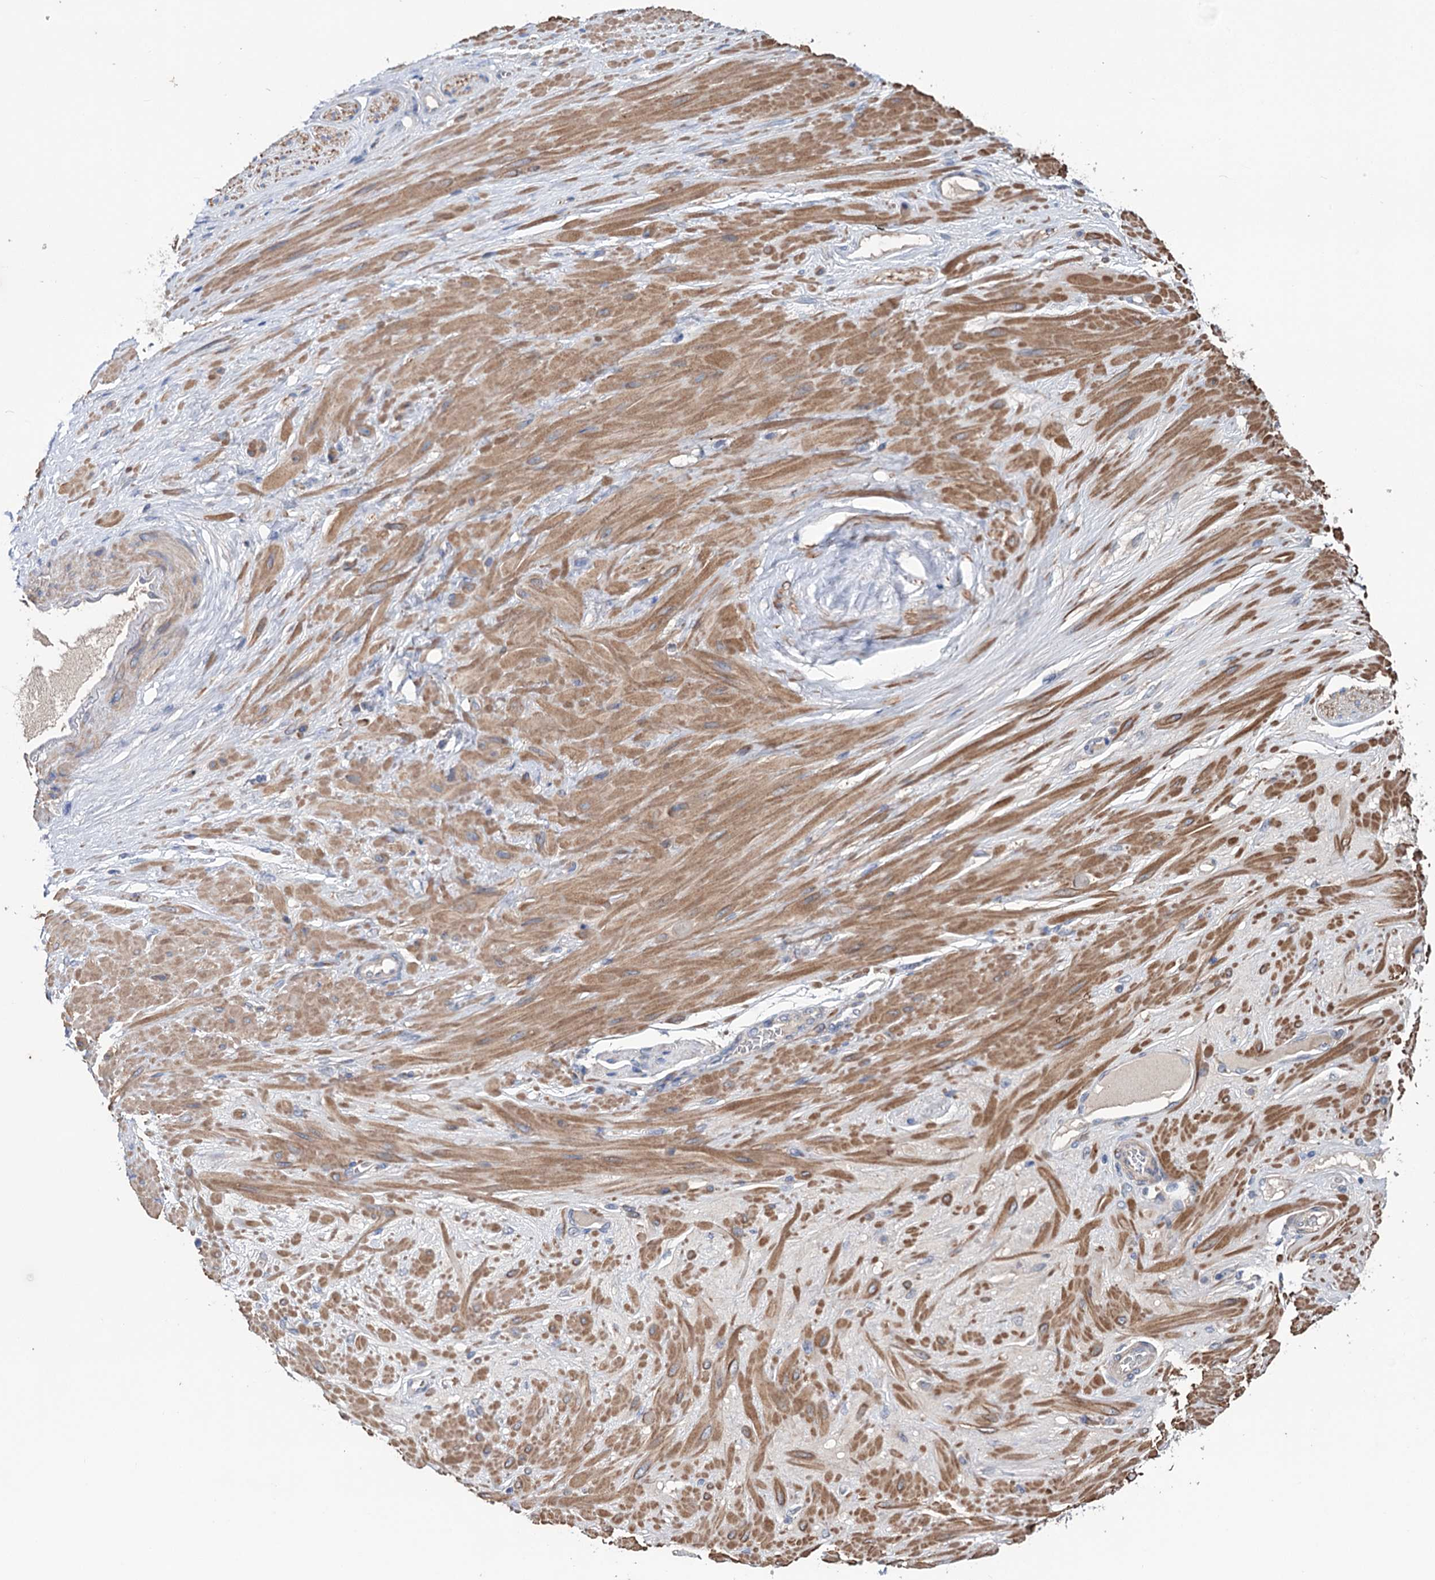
{"staining": {"intensity": "weak", "quantity": "25%-75%", "location": "nuclear"}, "tissue": "adipose tissue", "cell_type": "Adipocytes", "image_type": "normal", "snomed": [{"axis": "morphology", "description": "Normal tissue, NOS"}, {"axis": "morphology", "description": "Adenocarcinoma, Low grade"}, {"axis": "topography", "description": "Prostate"}, {"axis": "topography", "description": "Peripheral nerve tissue"}], "caption": "Immunohistochemical staining of normal human adipose tissue displays weak nuclear protein expression in about 25%-75% of adipocytes.", "gene": "CLPB", "patient": {"sex": "male", "age": 63}}